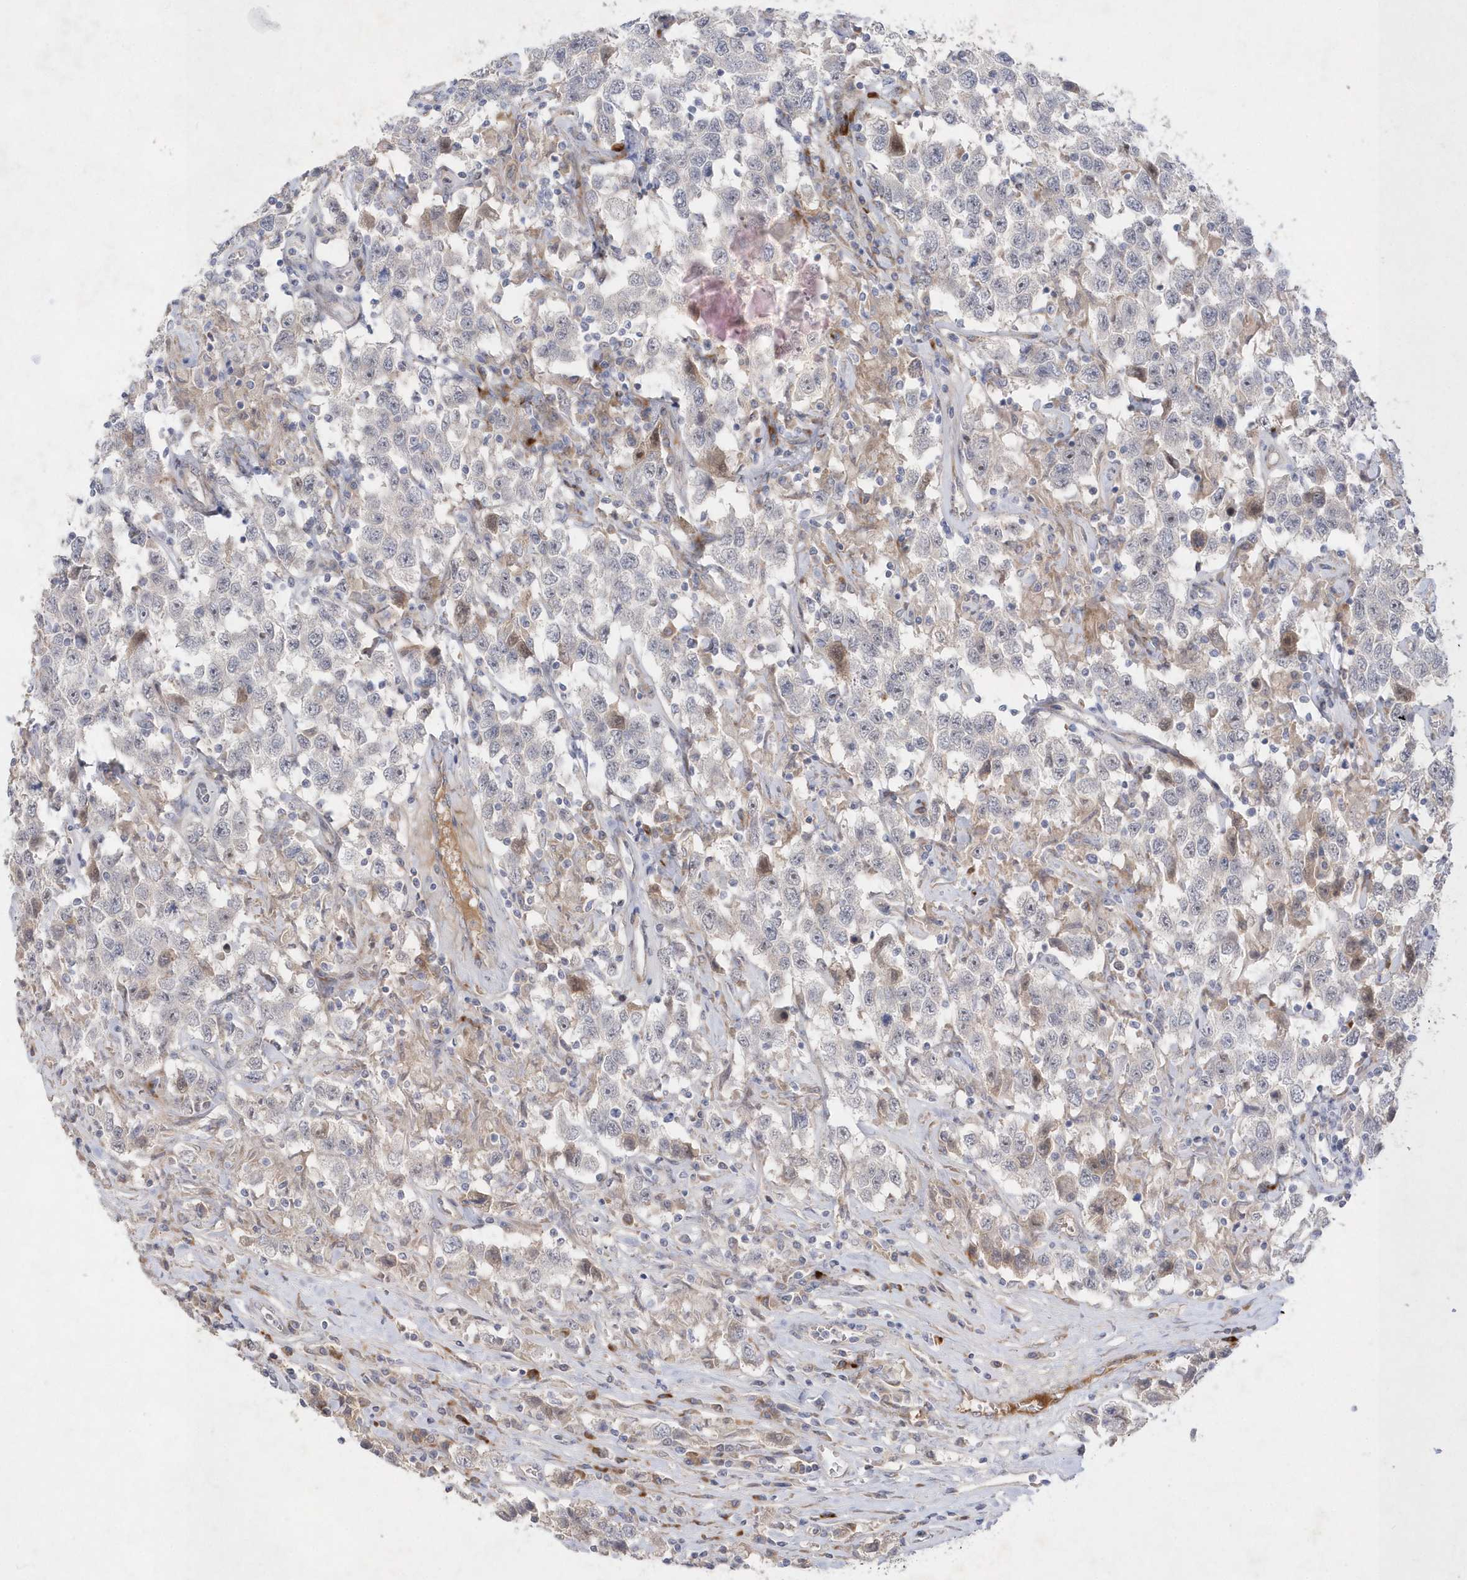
{"staining": {"intensity": "negative", "quantity": "none", "location": "none"}, "tissue": "testis cancer", "cell_type": "Tumor cells", "image_type": "cancer", "snomed": [{"axis": "morphology", "description": "Seminoma, NOS"}, {"axis": "topography", "description": "Testis"}], "caption": "High magnification brightfield microscopy of testis cancer stained with DAB (3,3'-diaminobenzidine) (brown) and counterstained with hematoxylin (blue): tumor cells show no significant expression. Brightfield microscopy of immunohistochemistry stained with DAB (brown) and hematoxylin (blue), captured at high magnification.", "gene": "TMEM132B", "patient": {"sex": "male", "age": 41}}